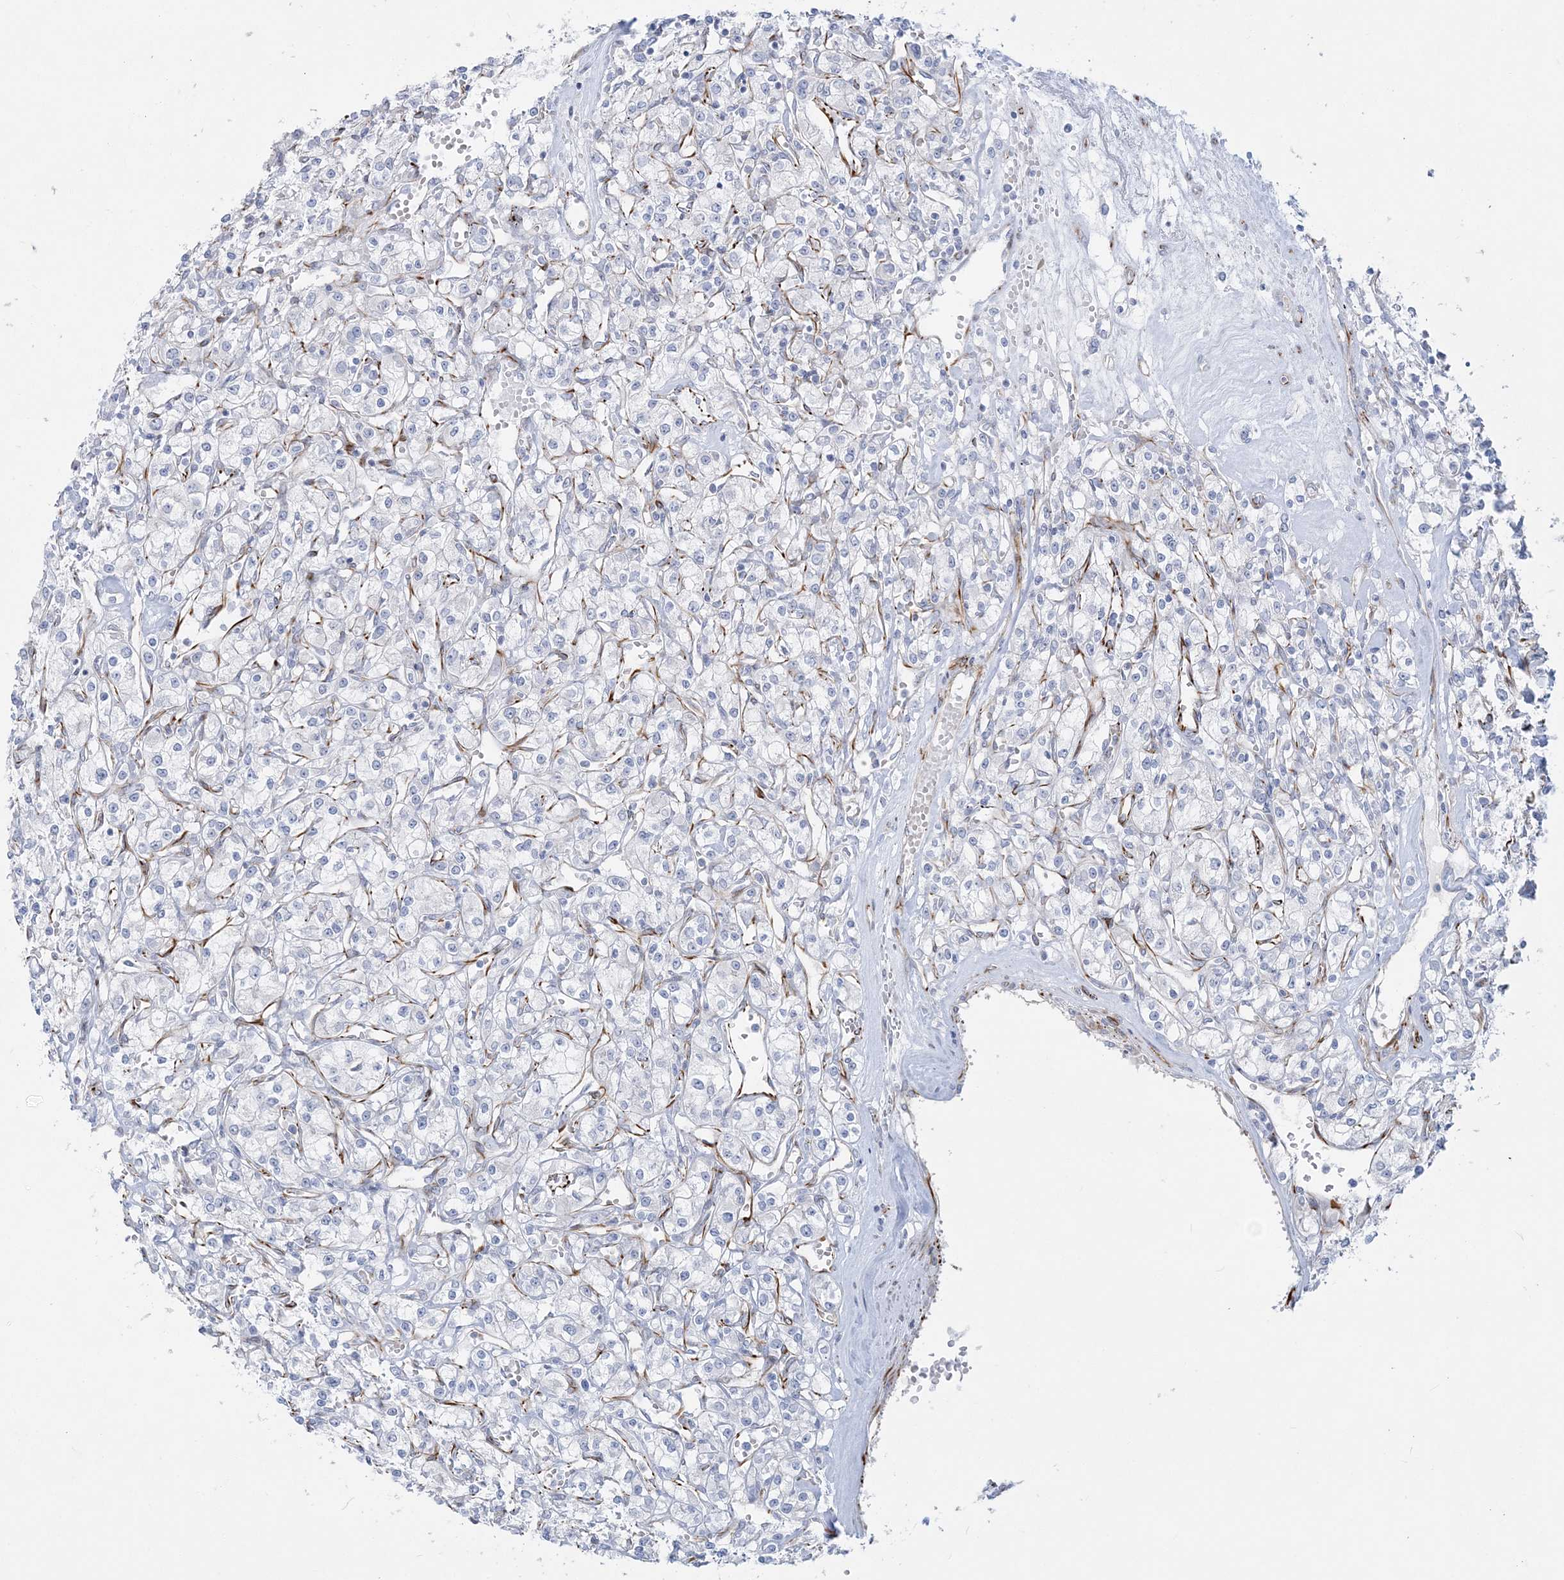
{"staining": {"intensity": "negative", "quantity": "none", "location": "none"}, "tissue": "renal cancer", "cell_type": "Tumor cells", "image_type": "cancer", "snomed": [{"axis": "morphology", "description": "Adenocarcinoma, NOS"}, {"axis": "topography", "description": "Kidney"}], "caption": "A high-resolution image shows IHC staining of renal cancer, which displays no significant staining in tumor cells.", "gene": "PPIL6", "patient": {"sex": "female", "age": 59}}